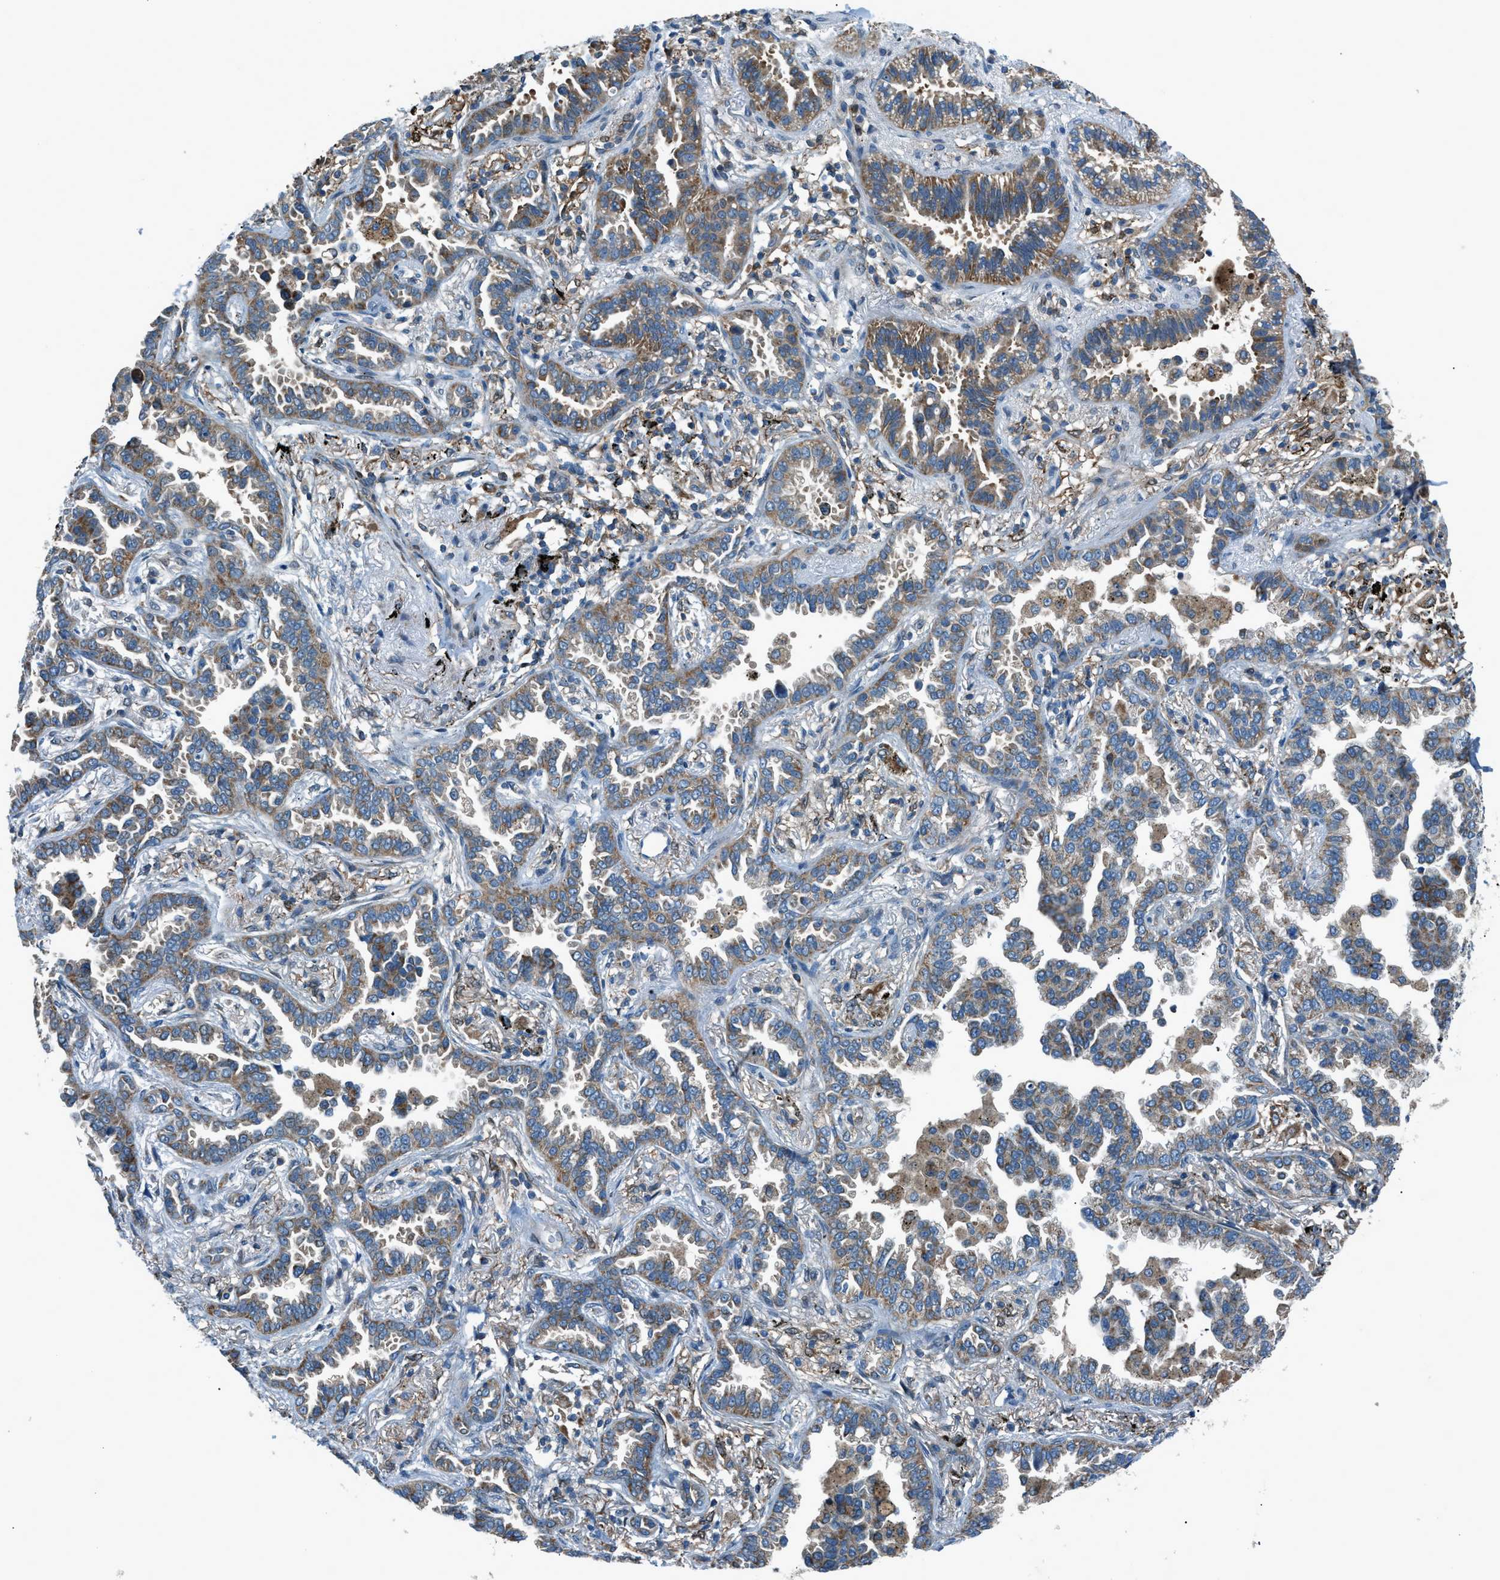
{"staining": {"intensity": "moderate", "quantity": "25%-75%", "location": "cytoplasmic/membranous"}, "tissue": "lung cancer", "cell_type": "Tumor cells", "image_type": "cancer", "snomed": [{"axis": "morphology", "description": "Normal tissue, NOS"}, {"axis": "morphology", "description": "Adenocarcinoma, NOS"}, {"axis": "topography", "description": "Lung"}], "caption": "Protein staining of lung cancer tissue exhibits moderate cytoplasmic/membranous expression in about 25%-75% of tumor cells.", "gene": "PIGG", "patient": {"sex": "male", "age": 59}}